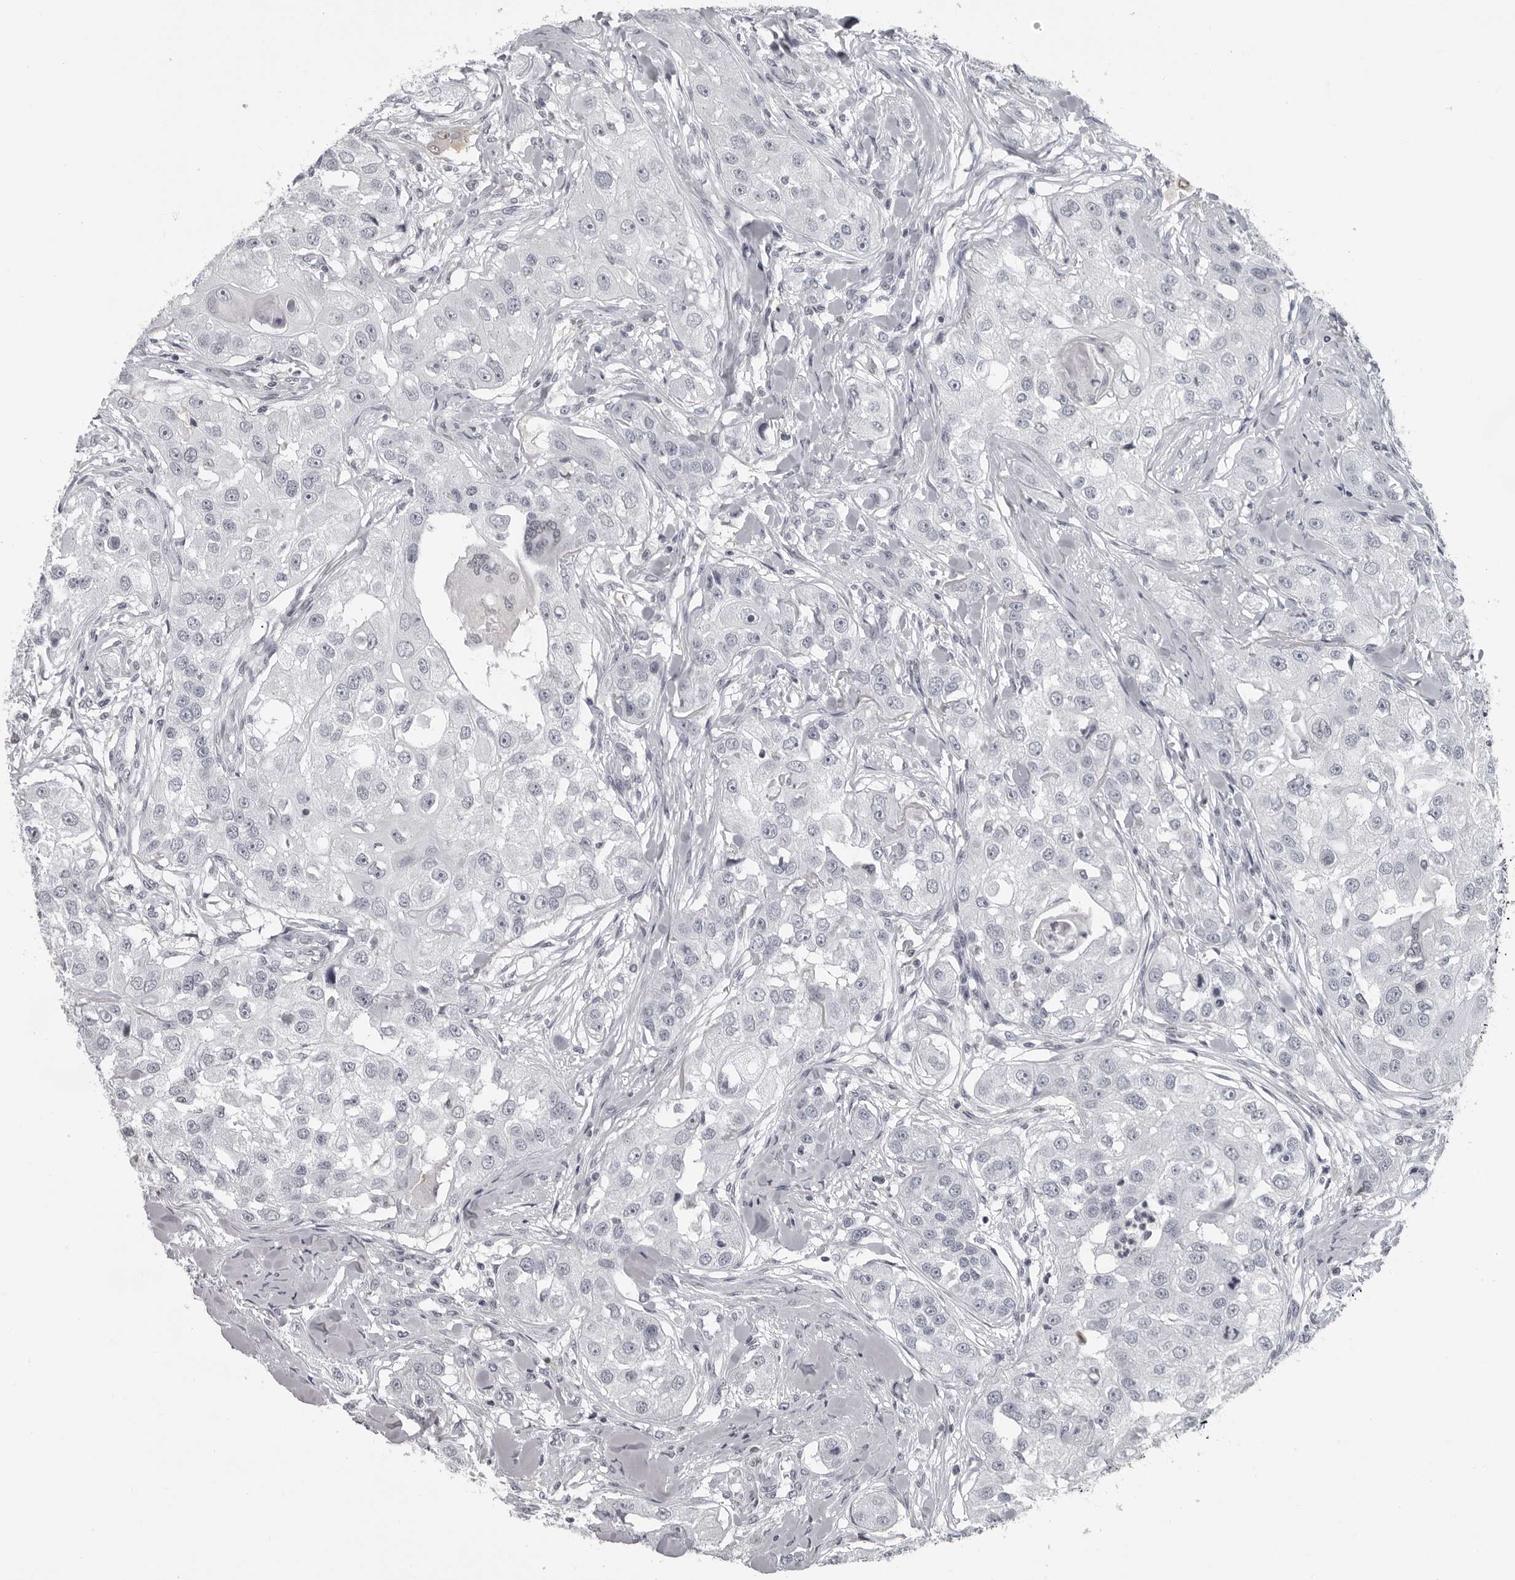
{"staining": {"intensity": "negative", "quantity": "none", "location": "none"}, "tissue": "head and neck cancer", "cell_type": "Tumor cells", "image_type": "cancer", "snomed": [{"axis": "morphology", "description": "Normal tissue, NOS"}, {"axis": "morphology", "description": "Squamous cell carcinoma, NOS"}, {"axis": "topography", "description": "Skeletal muscle"}, {"axis": "topography", "description": "Head-Neck"}], "caption": "A histopathology image of human head and neck cancer (squamous cell carcinoma) is negative for staining in tumor cells.", "gene": "LZIC", "patient": {"sex": "male", "age": 51}}